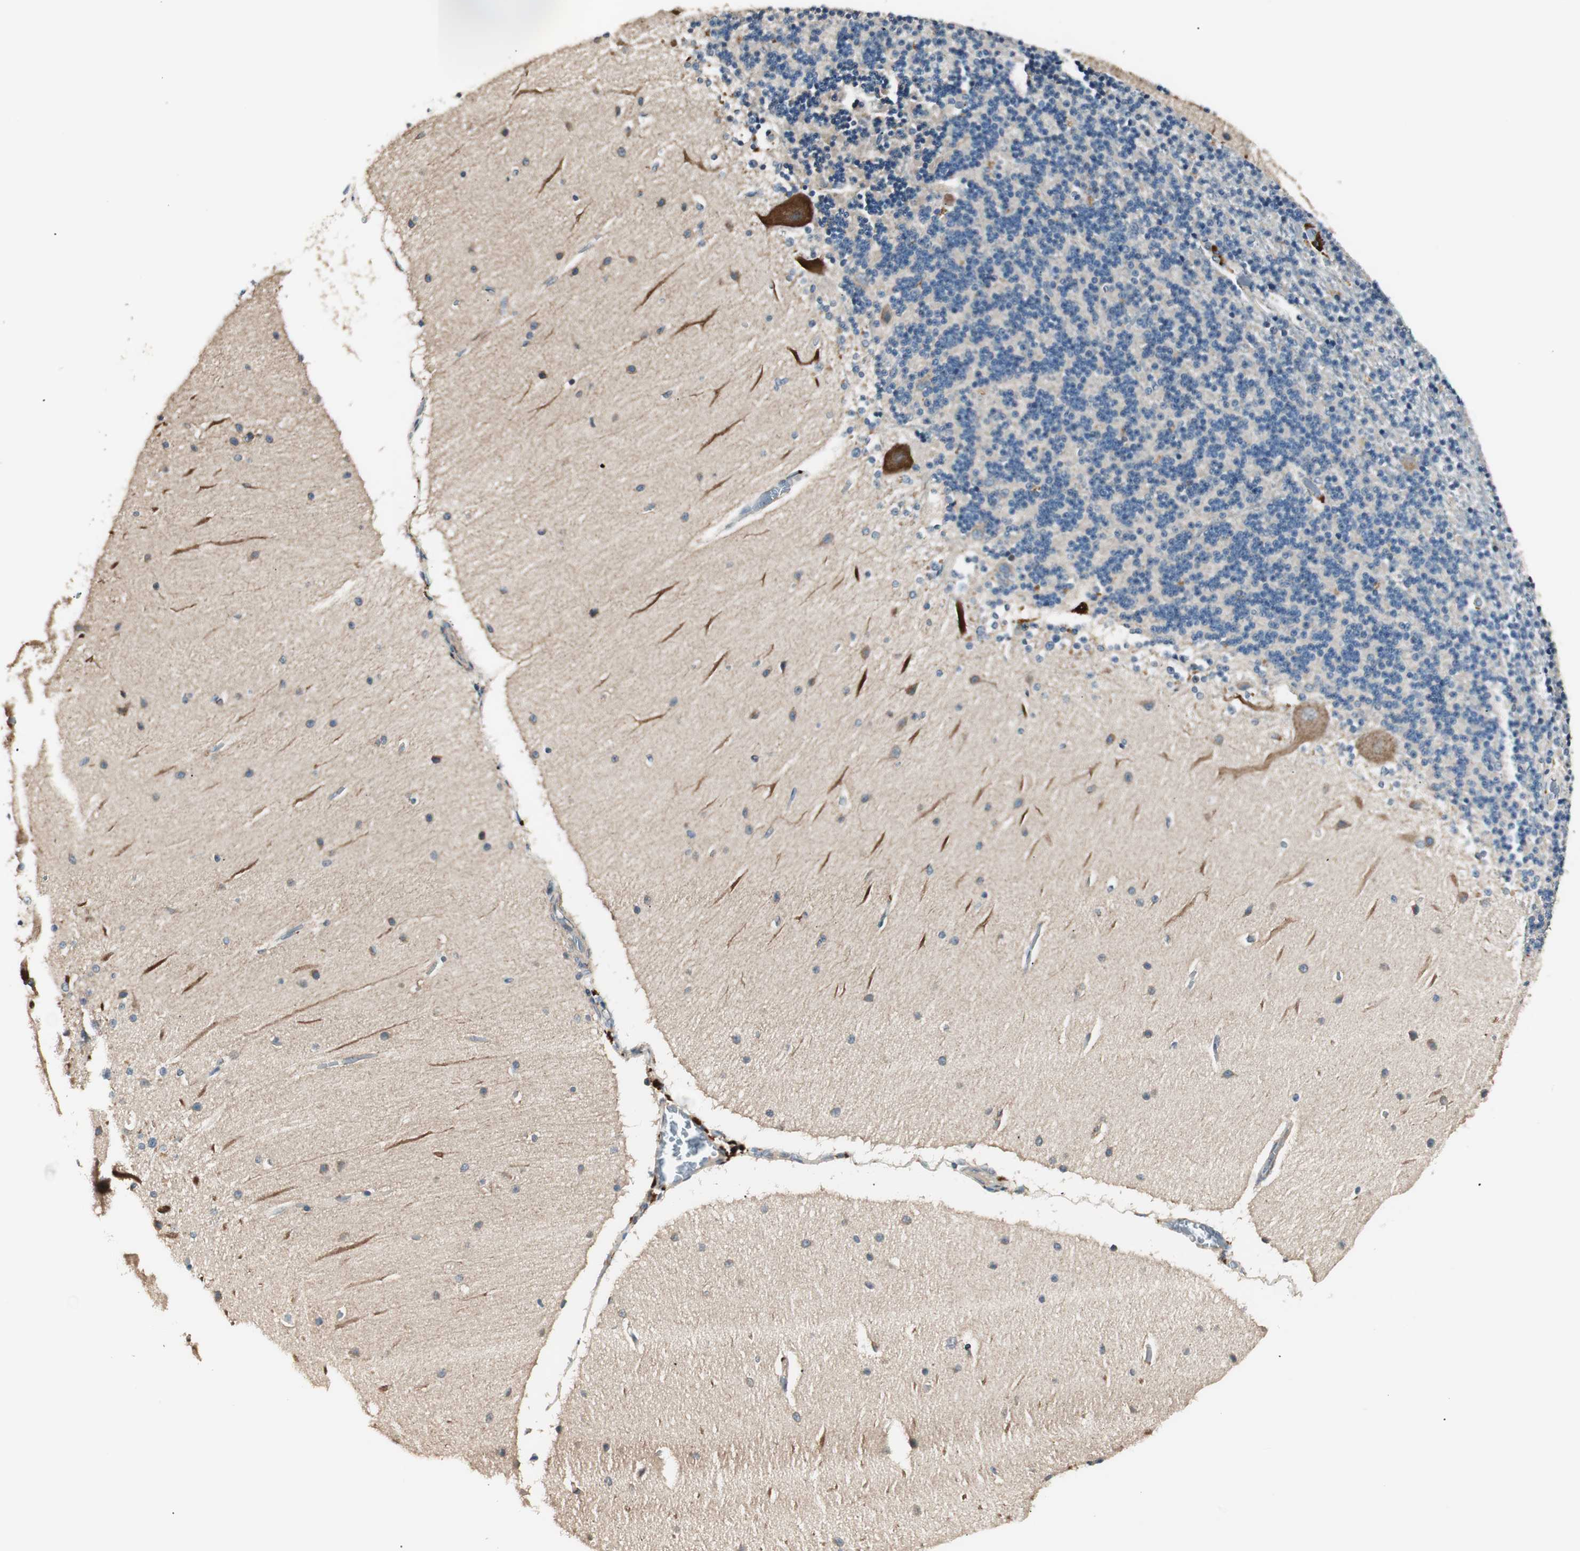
{"staining": {"intensity": "negative", "quantity": "none", "location": "none"}, "tissue": "cerebellum", "cell_type": "Cells in granular layer", "image_type": "normal", "snomed": [{"axis": "morphology", "description": "Normal tissue, NOS"}, {"axis": "topography", "description": "Cerebellum"}], "caption": "High power microscopy image of an immunohistochemistry image of unremarkable cerebellum, revealing no significant positivity in cells in granular layer.", "gene": "NFRKB", "patient": {"sex": "female", "age": 54}}